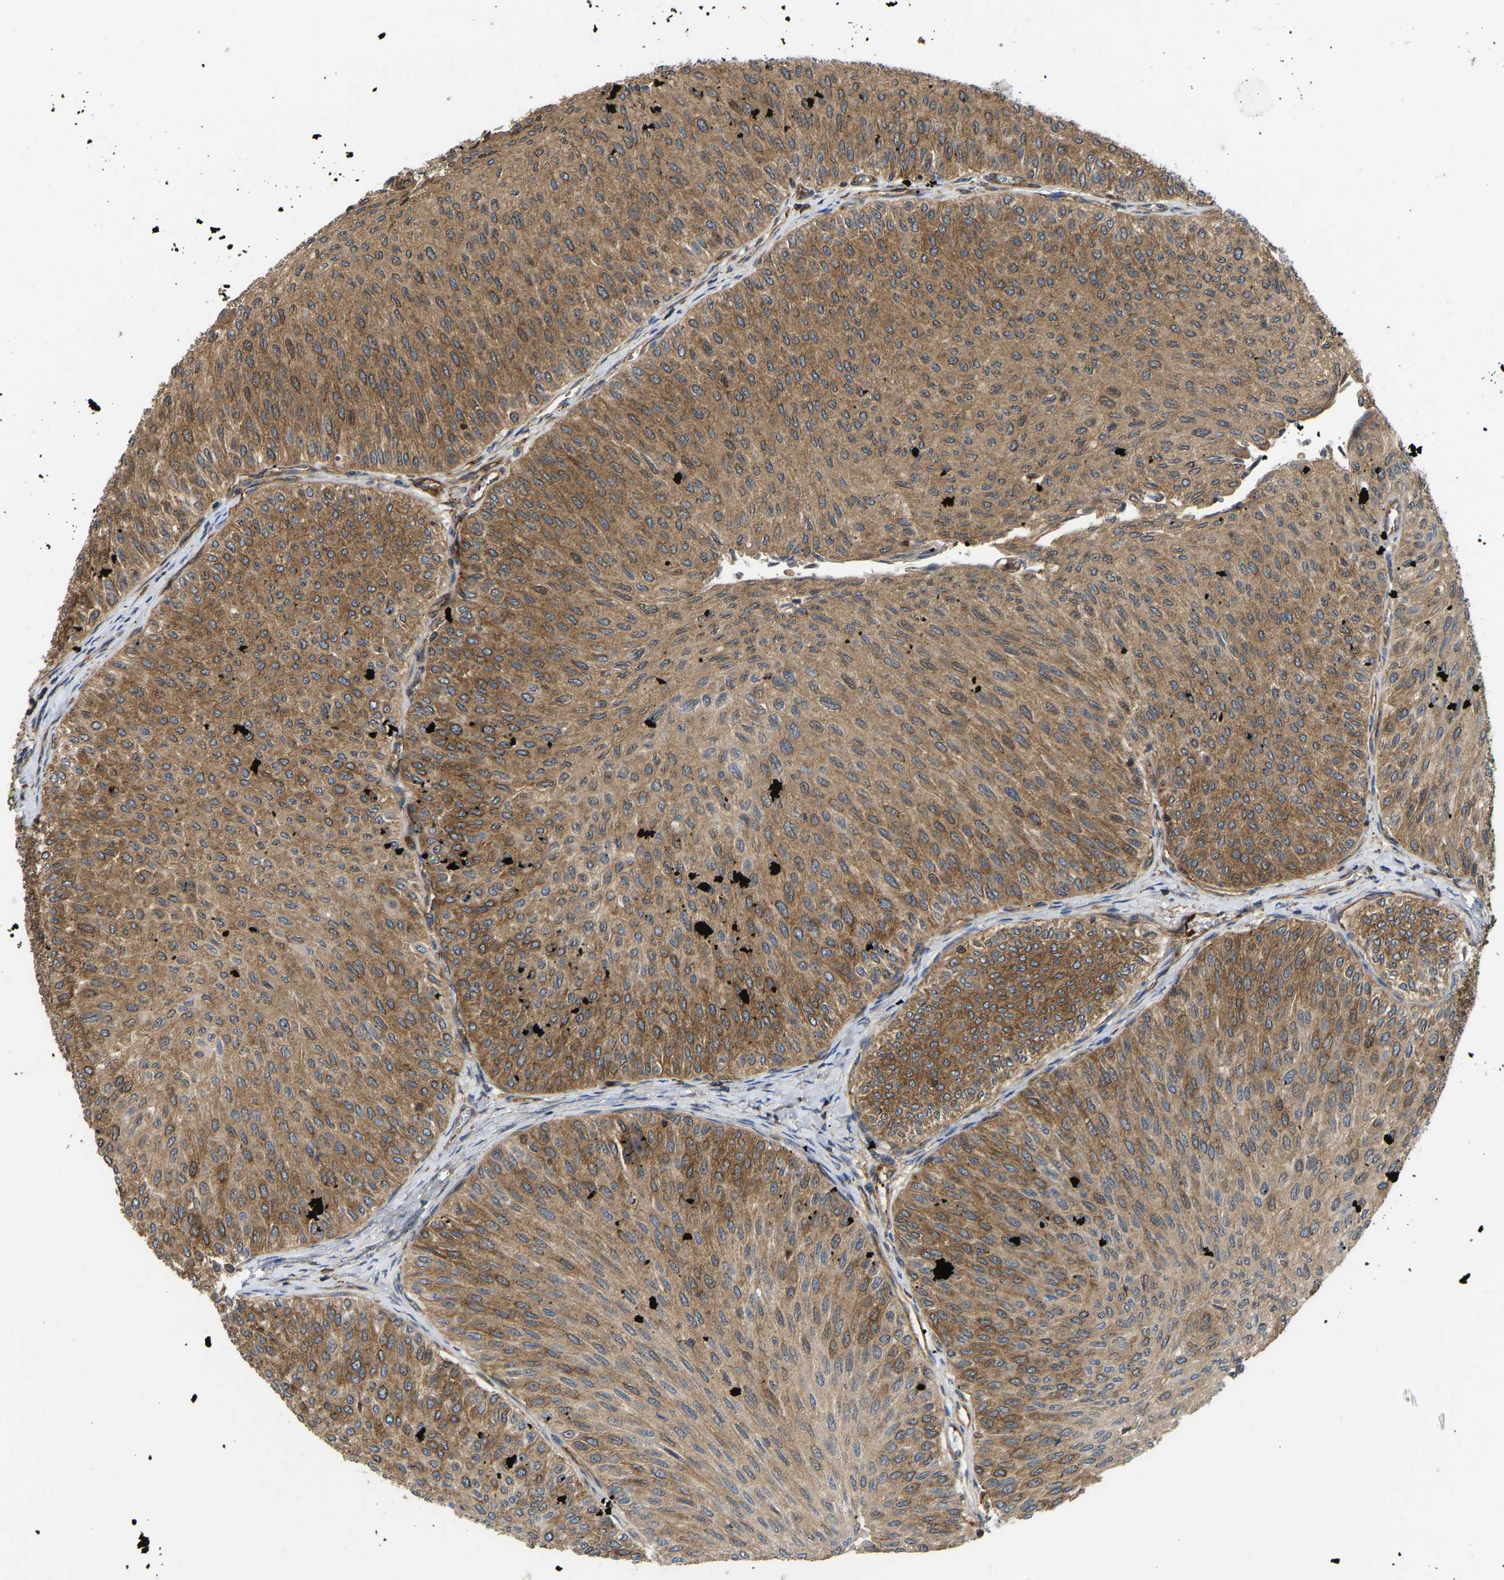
{"staining": {"intensity": "moderate", "quantity": ">75%", "location": "cytoplasmic/membranous"}, "tissue": "urothelial cancer", "cell_type": "Tumor cells", "image_type": "cancer", "snomed": [{"axis": "morphology", "description": "Urothelial carcinoma, Low grade"}, {"axis": "topography", "description": "Urinary bladder"}], "caption": "Human urothelial cancer stained with a protein marker exhibits moderate staining in tumor cells.", "gene": "RASGRF2", "patient": {"sex": "male", "age": 78}}